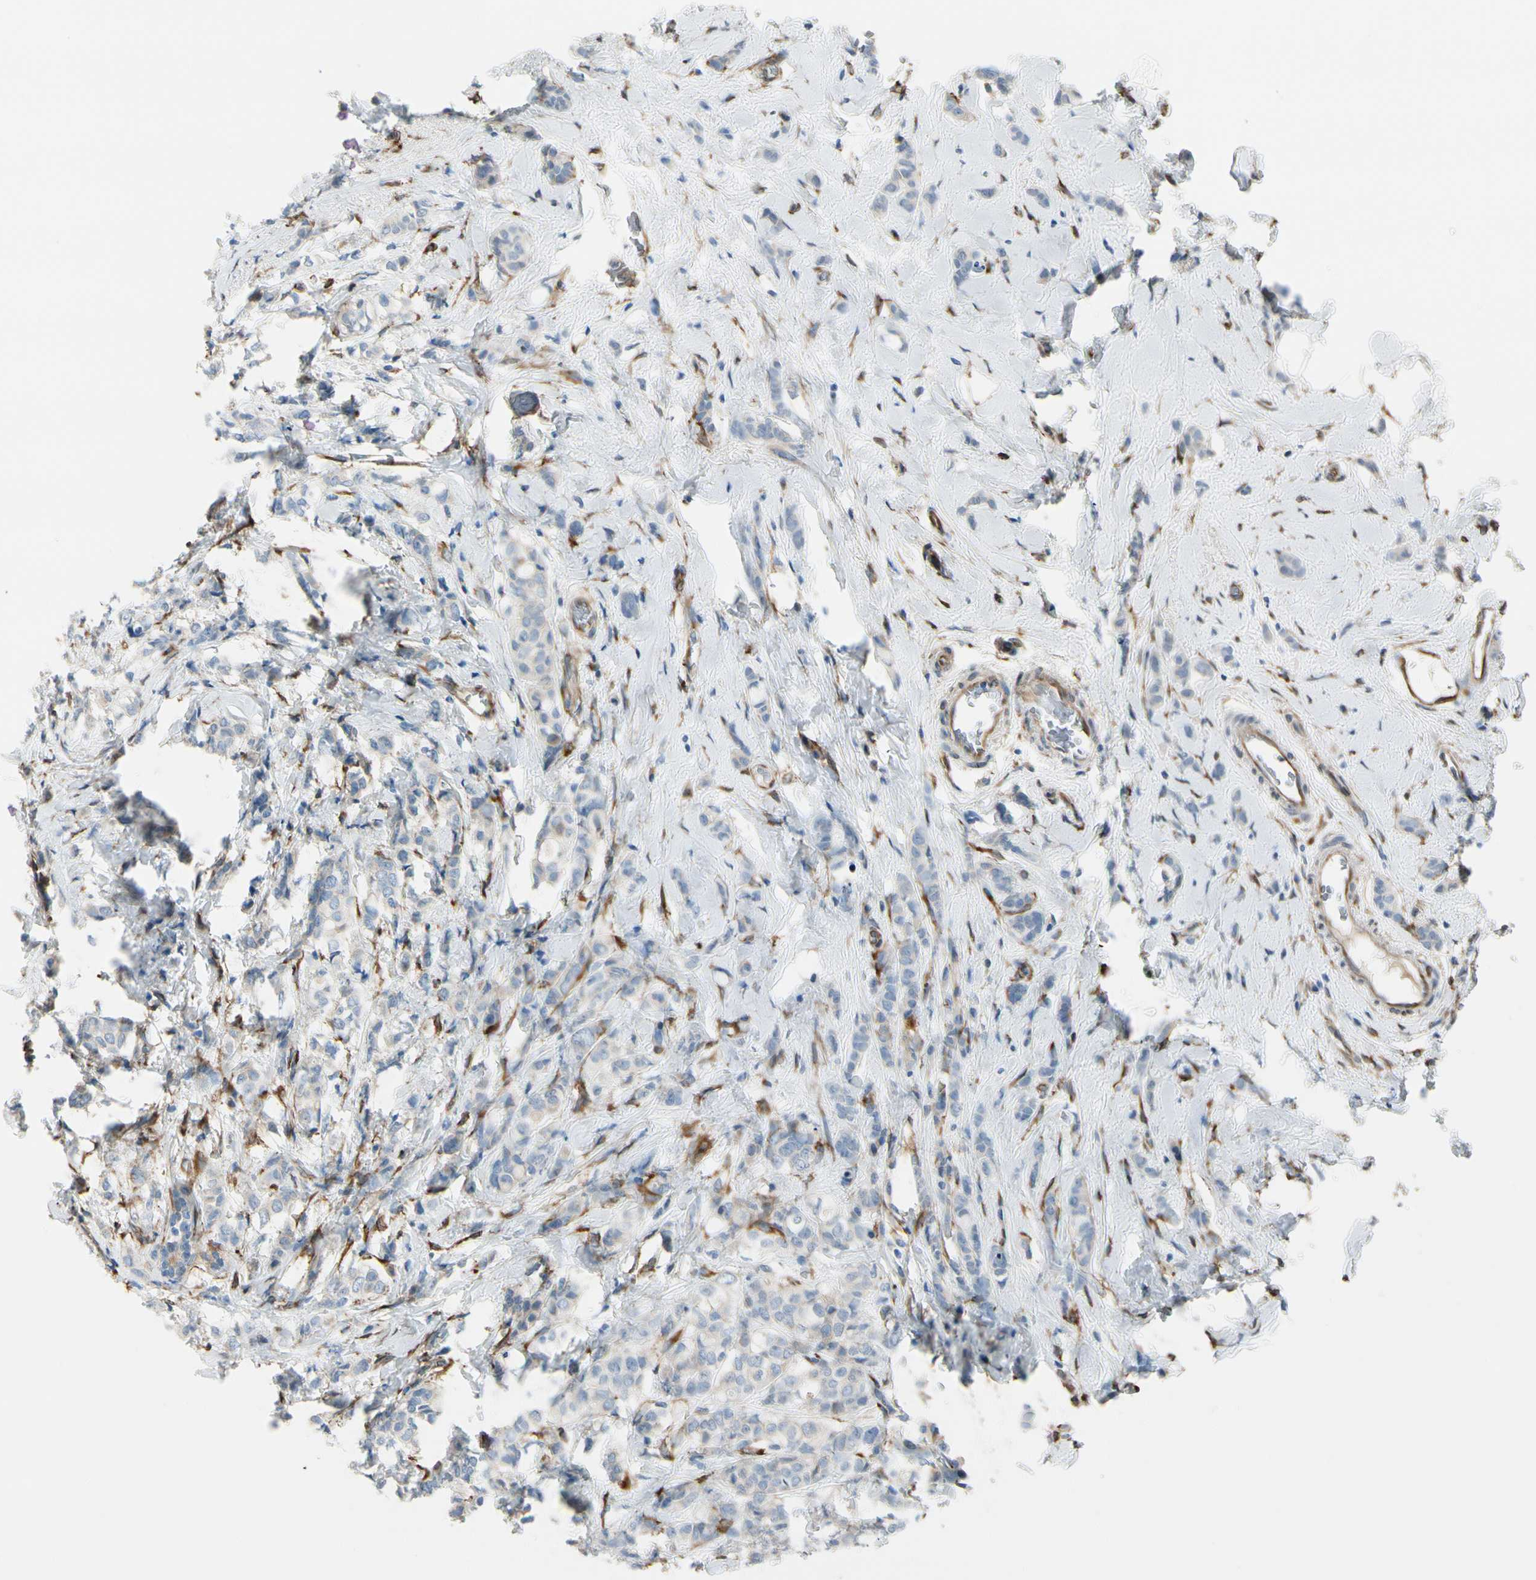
{"staining": {"intensity": "weak", "quantity": "<25%", "location": "cytoplasmic/membranous"}, "tissue": "breast cancer", "cell_type": "Tumor cells", "image_type": "cancer", "snomed": [{"axis": "morphology", "description": "Lobular carcinoma"}, {"axis": "topography", "description": "Breast"}], "caption": "Tumor cells show no significant protein positivity in breast cancer (lobular carcinoma). (DAB (3,3'-diaminobenzidine) IHC, high magnification).", "gene": "FKBP7", "patient": {"sex": "female", "age": 60}}